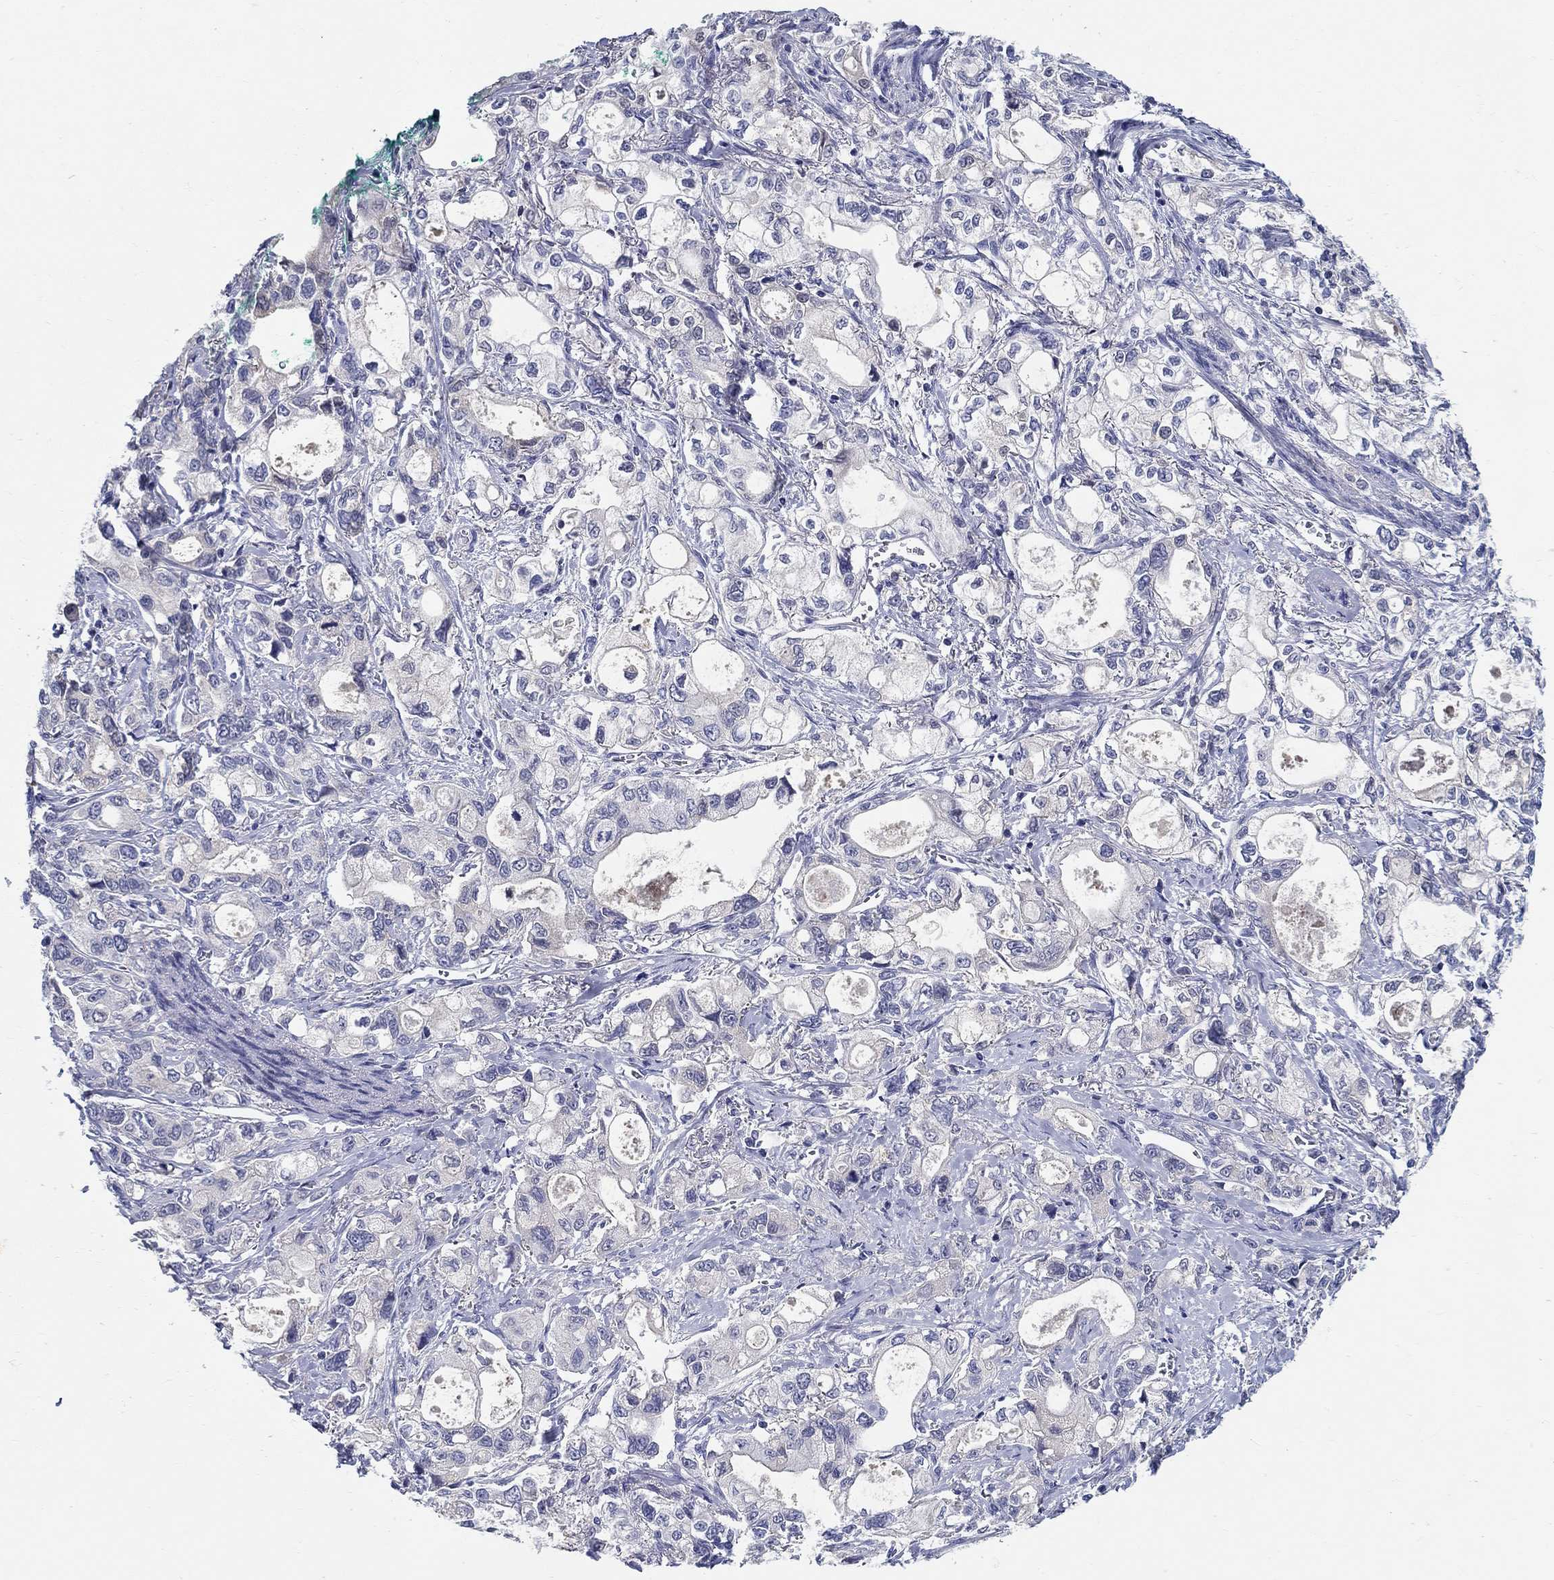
{"staining": {"intensity": "negative", "quantity": "none", "location": "none"}, "tissue": "stomach cancer", "cell_type": "Tumor cells", "image_type": "cancer", "snomed": [{"axis": "morphology", "description": "Adenocarcinoma, NOS"}, {"axis": "topography", "description": "Stomach"}], "caption": "Tumor cells show no significant staining in adenocarcinoma (stomach). (Immunohistochemistry, brightfield microscopy, high magnification).", "gene": "CRYGD", "patient": {"sex": "male", "age": 63}}